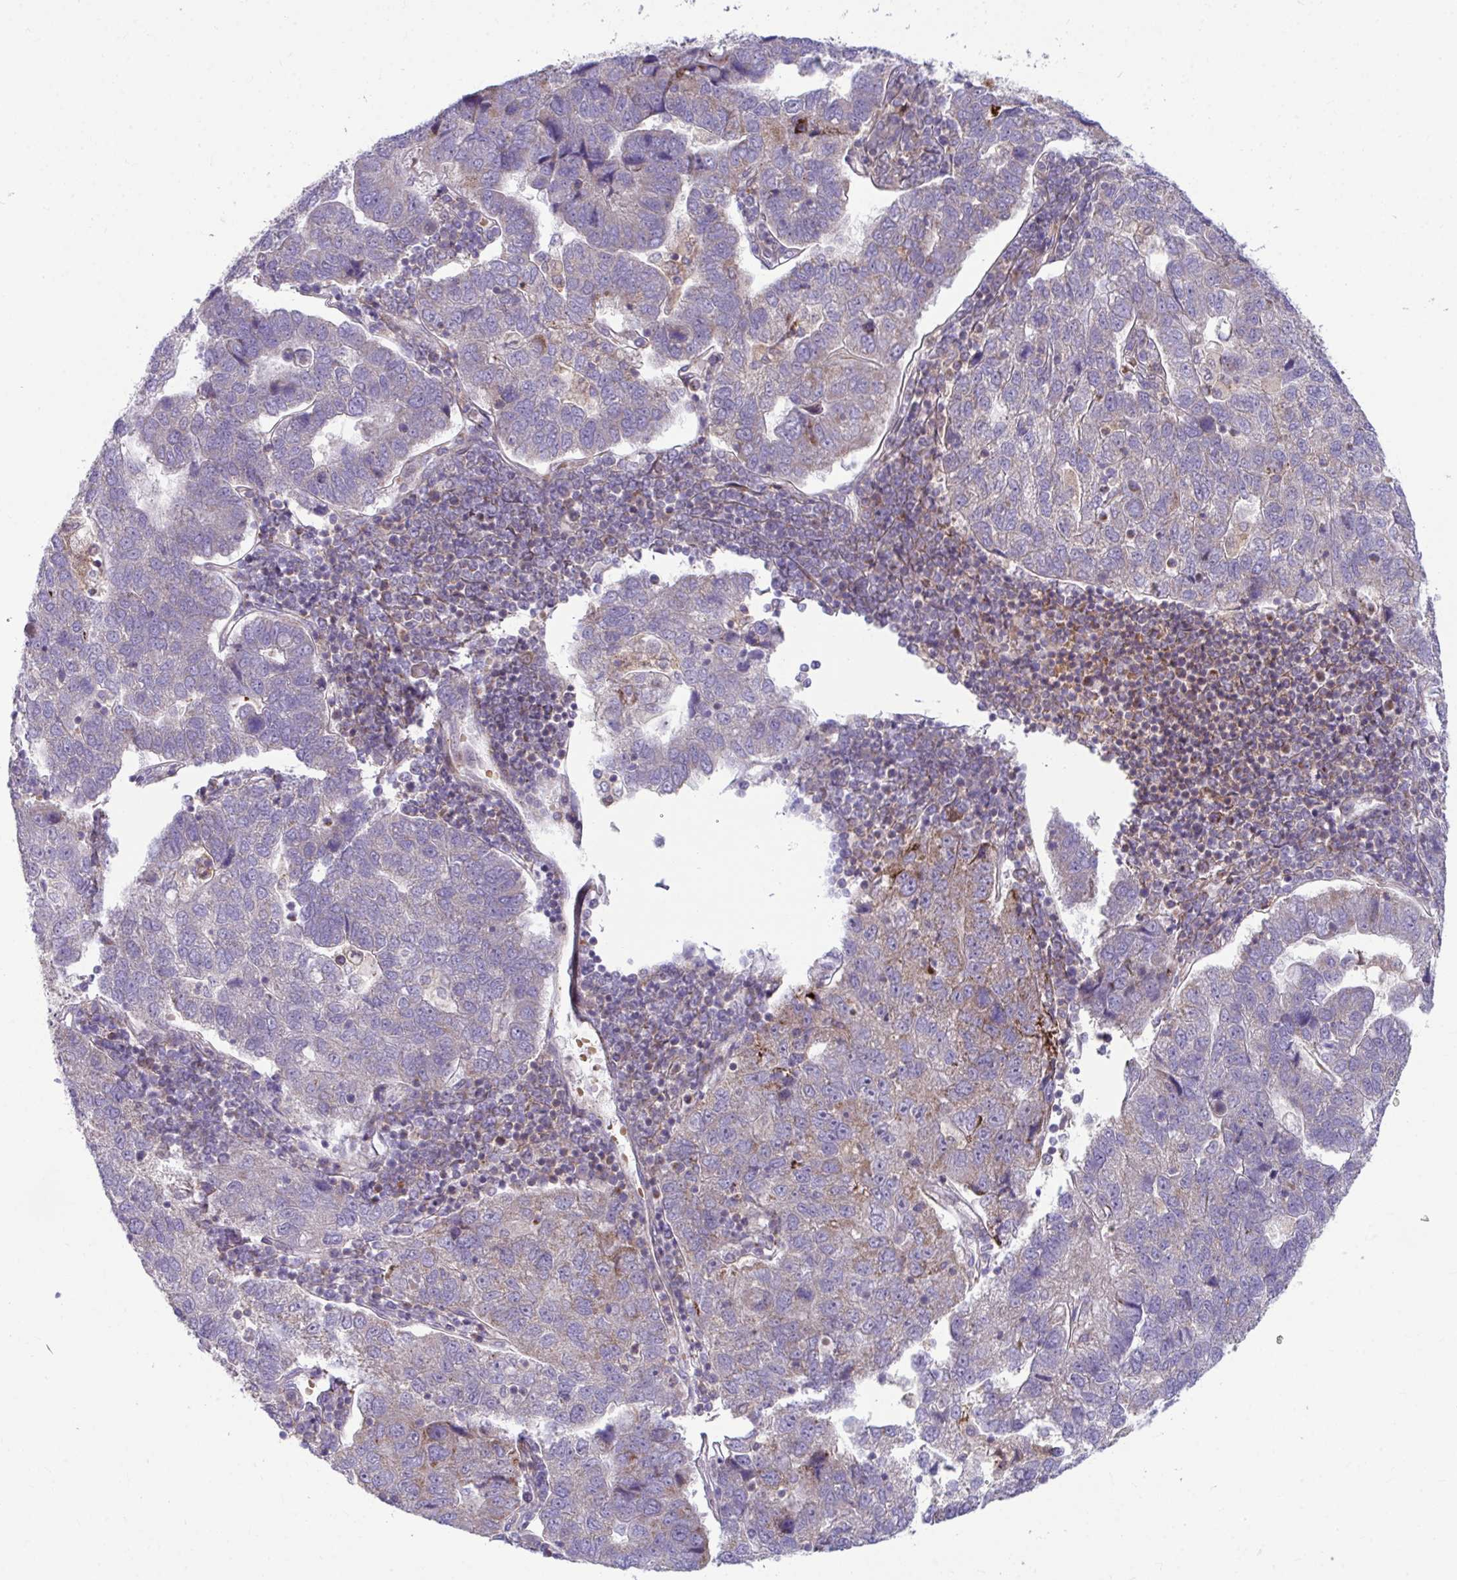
{"staining": {"intensity": "weak", "quantity": "<25%", "location": "cytoplasmic/membranous"}, "tissue": "pancreatic cancer", "cell_type": "Tumor cells", "image_type": "cancer", "snomed": [{"axis": "morphology", "description": "Adenocarcinoma, NOS"}, {"axis": "topography", "description": "Pancreas"}], "caption": "High magnification brightfield microscopy of pancreatic cancer stained with DAB (3,3'-diaminobenzidine) (brown) and counterstained with hematoxylin (blue): tumor cells show no significant staining.", "gene": "C16orf54", "patient": {"sex": "female", "age": 61}}